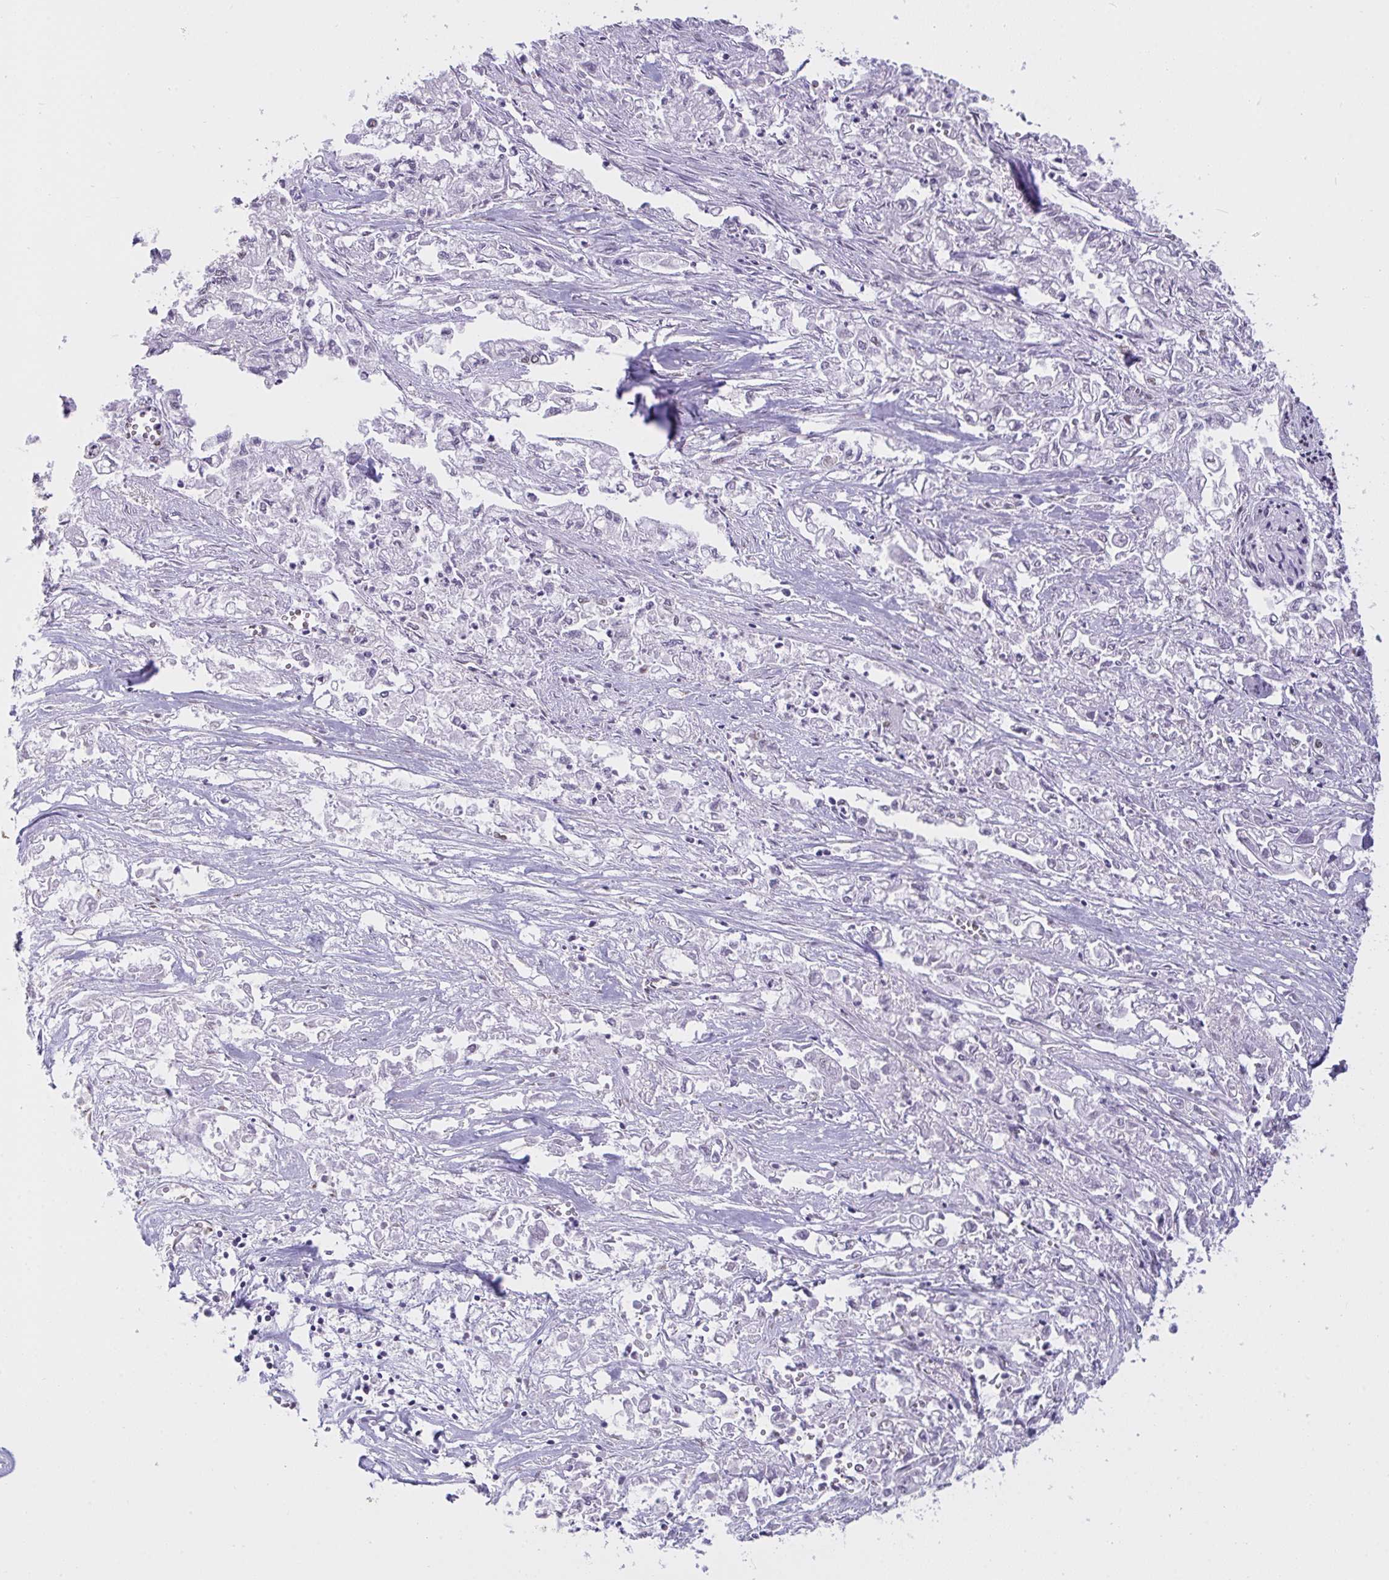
{"staining": {"intensity": "negative", "quantity": "none", "location": "none"}, "tissue": "pancreatic cancer", "cell_type": "Tumor cells", "image_type": "cancer", "snomed": [{"axis": "morphology", "description": "Adenocarcinoma, NOS"}, {"axis": "topography", "description": "Pancreas"}], "caption": "This is an immunohistochemistry (IHC) histopathology image of pancreatic cancer. There is no positivity in tumor cells.", "gene": "SEMA6B", "patient": {"sex": "male", "age": 72}}